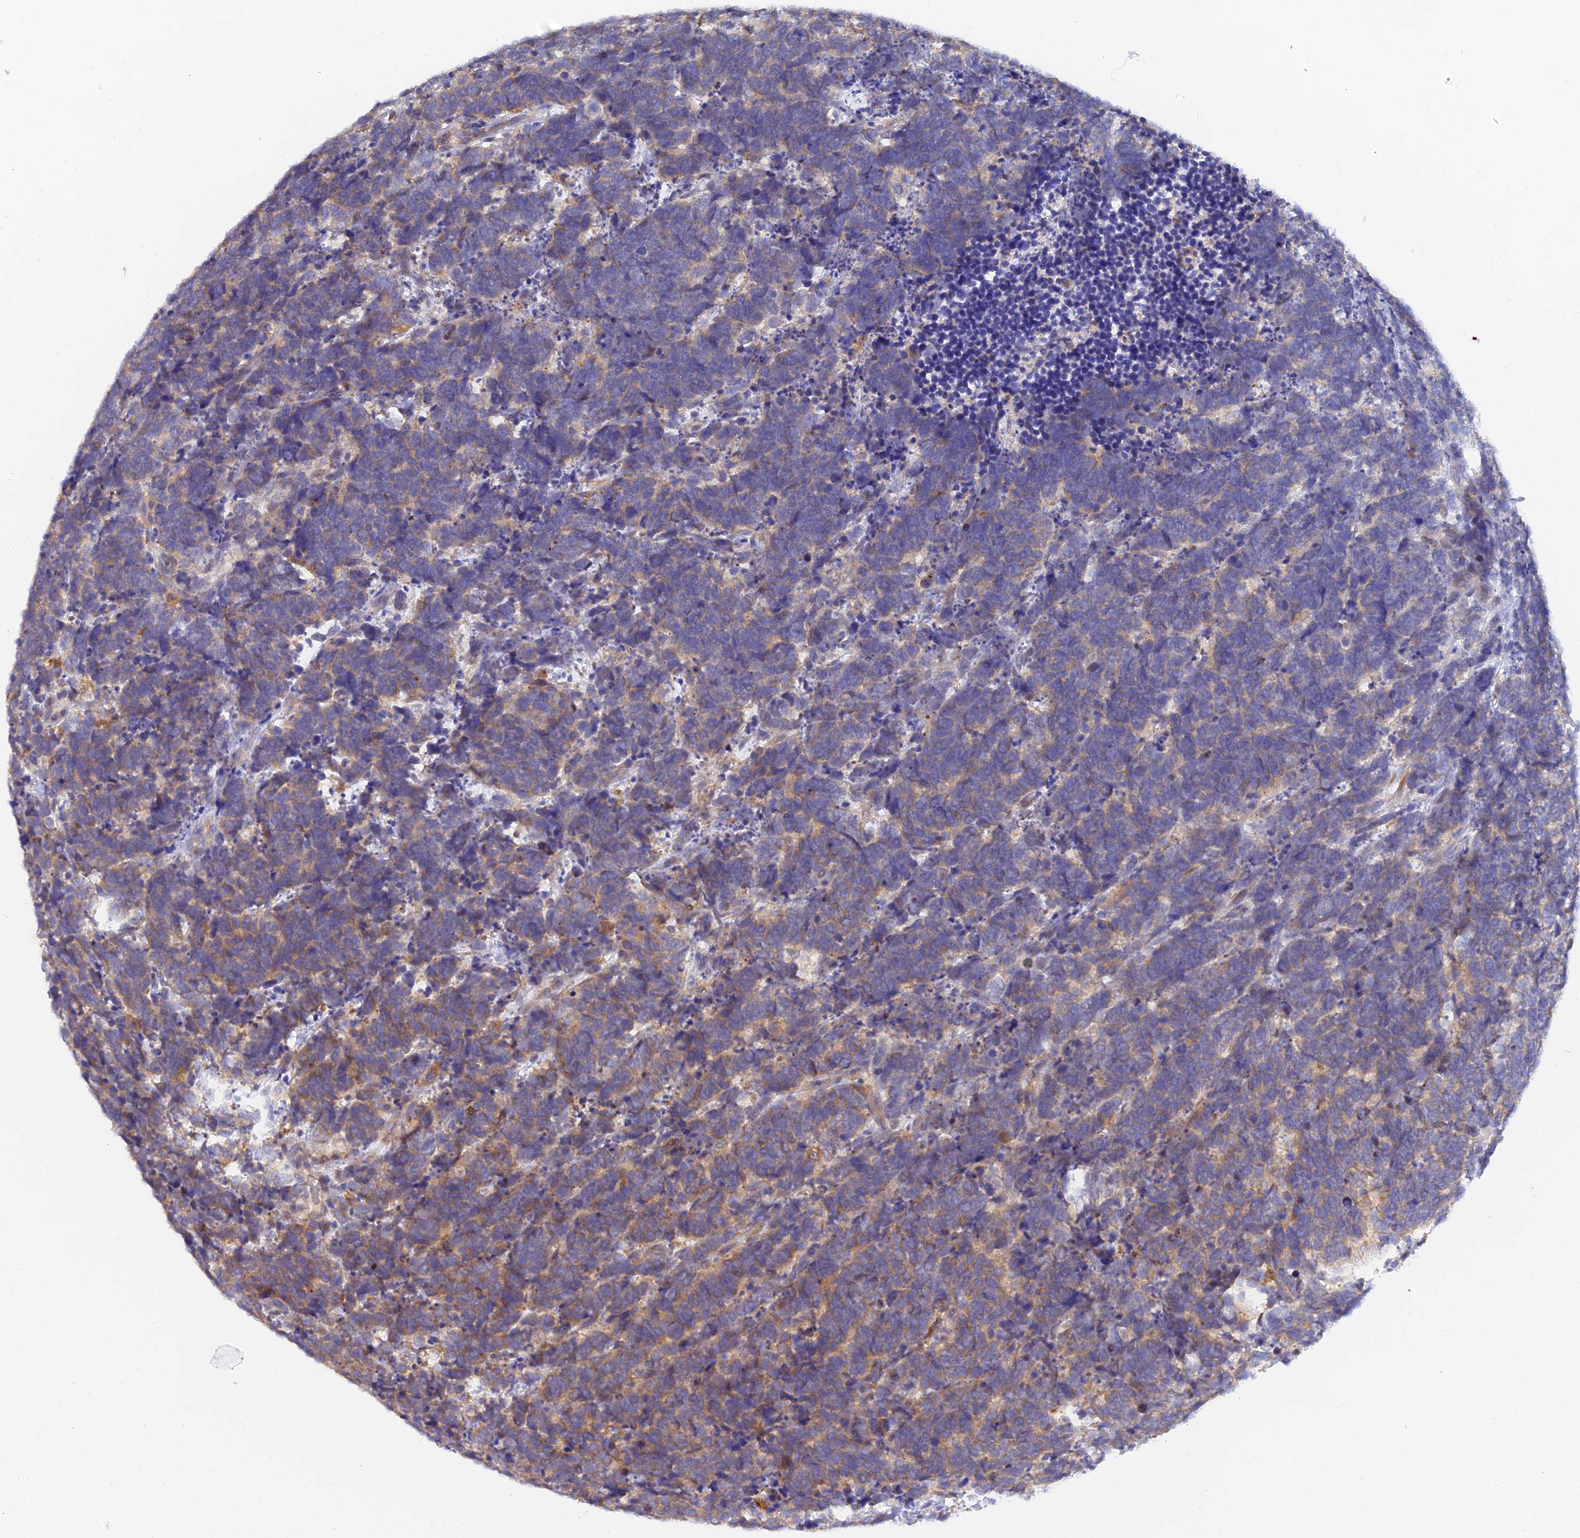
{"staining": {"intensity": "moderate", "quantity": "<25%", "location": "cytoplasmic/membranous"}, "tissue": "carcinoid", "cell_type": "Tumor cells", "image_type": "cancer", "snomed": [{"axis": "morphology", "description": "Carcinoma, NOS"}, {"axis": "morphology", "description": "Carcinoid, malignant, NOS"}, {"axis": "topography", "description": "Urinary bladder"}], "caption": "A brown stain shows moderate cytoplasmic/membranous staining of a protein in malignant carcinoid tumor cells. Using DAB (brown) and hematoxylin (blue) stains, captured at high magnification using brightfield microscopy.", "gene": "ARL8B", "patient": {"sex": "male", "age": 57}}